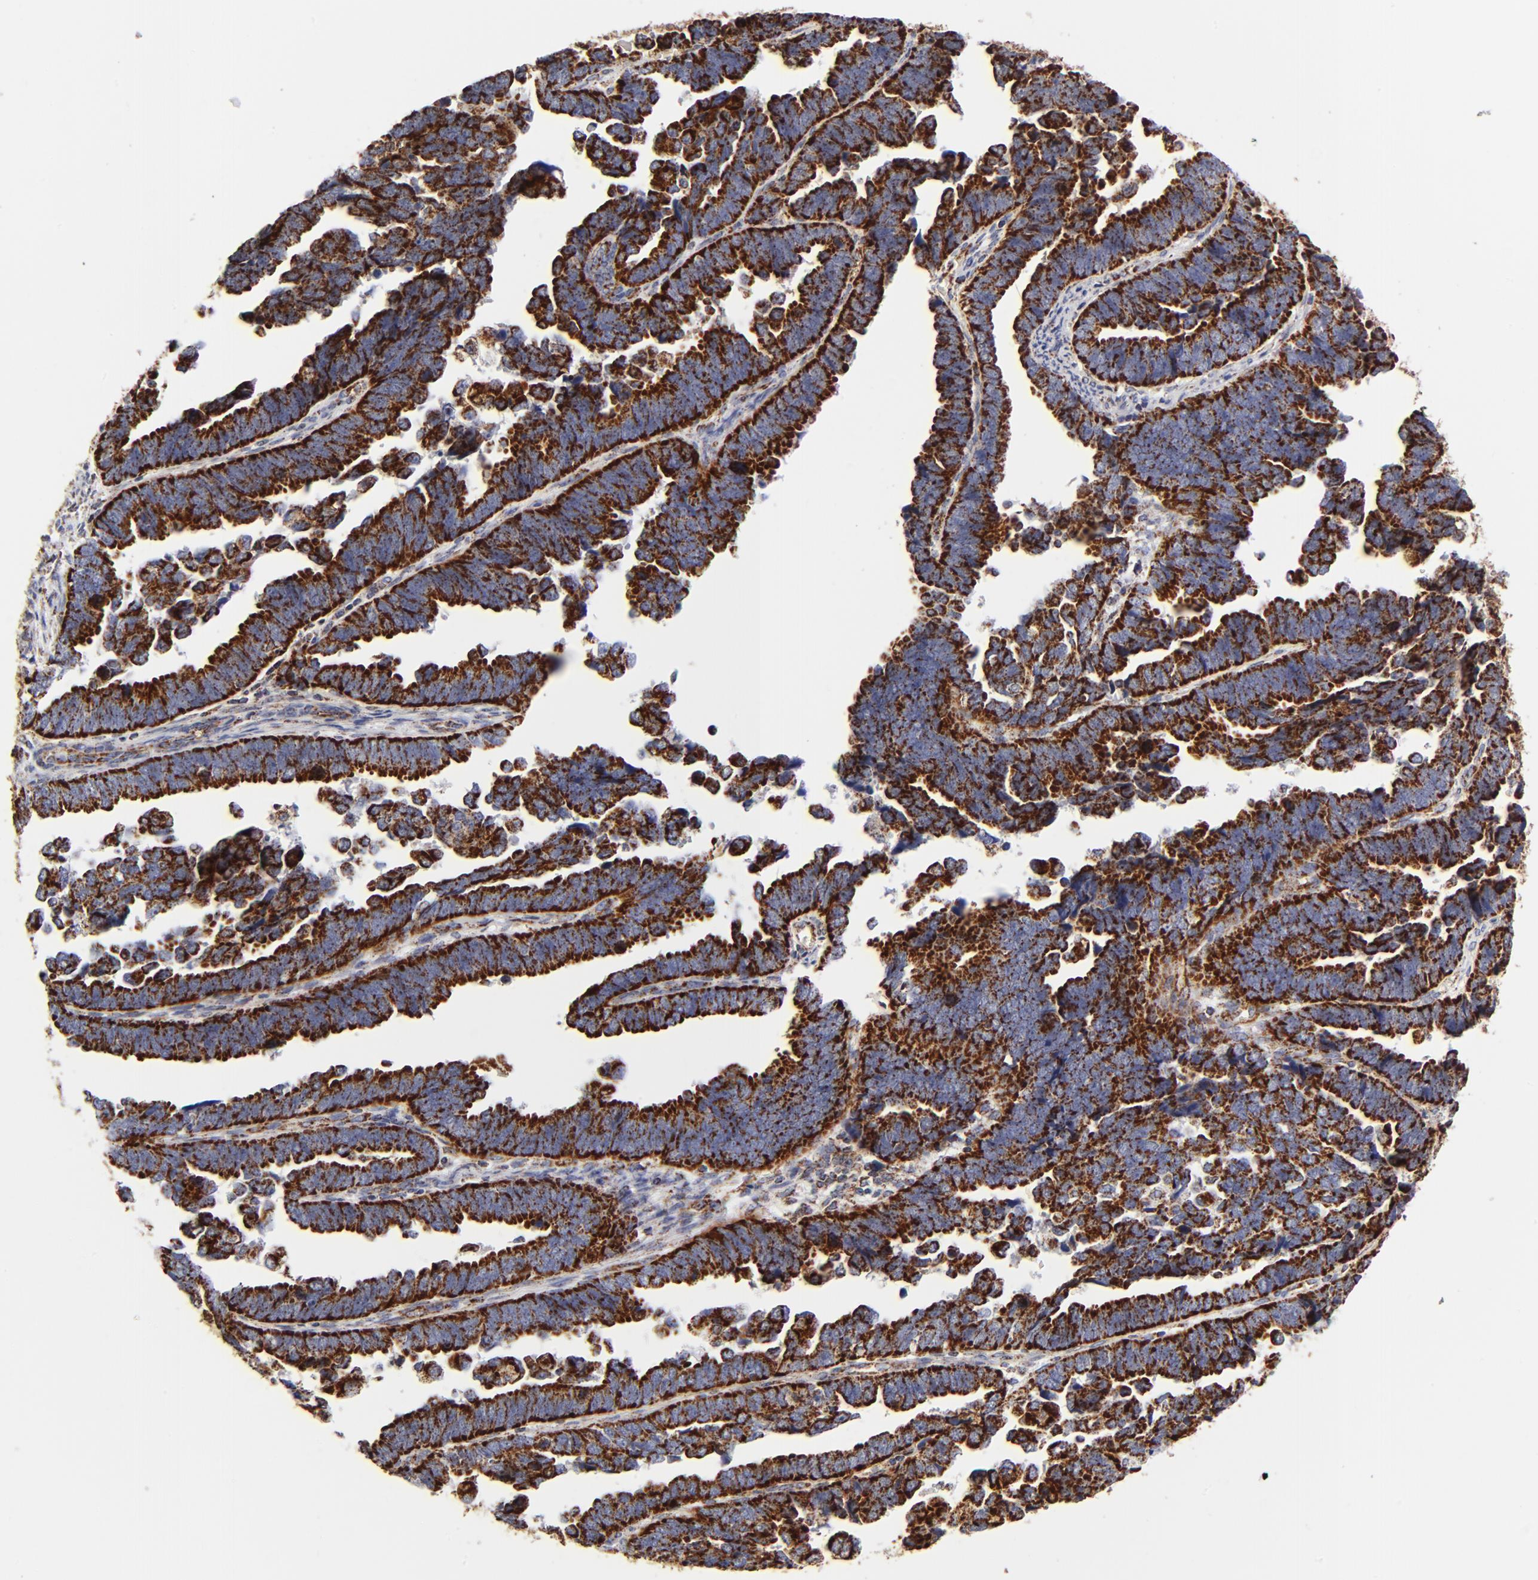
{"staining": {"intensity": "strong", "quantity": ">75%", "location": "cytoplasmic/membranous"}, "tissue": "endometrial cancer", "cell_type": "Tumor cells", "image_type": "cancer", "snomed": [{"axis": "morphology", "description": "Adenocarcinoma, NOS"}, {"axis": "topography", "description": "Endometrium"}], "caption": "Protein analysis of endometrial adenocarcinoma tissue displays strong cytoplasmic/membranous staining in about >75% of tumor cells. (Stains: DAB in brown, nuclei in blue, Microscopy: brightfield microscopy at high magnification).", "gene": "ECHS1", "patient": {"sex": "female", "age": 75}}